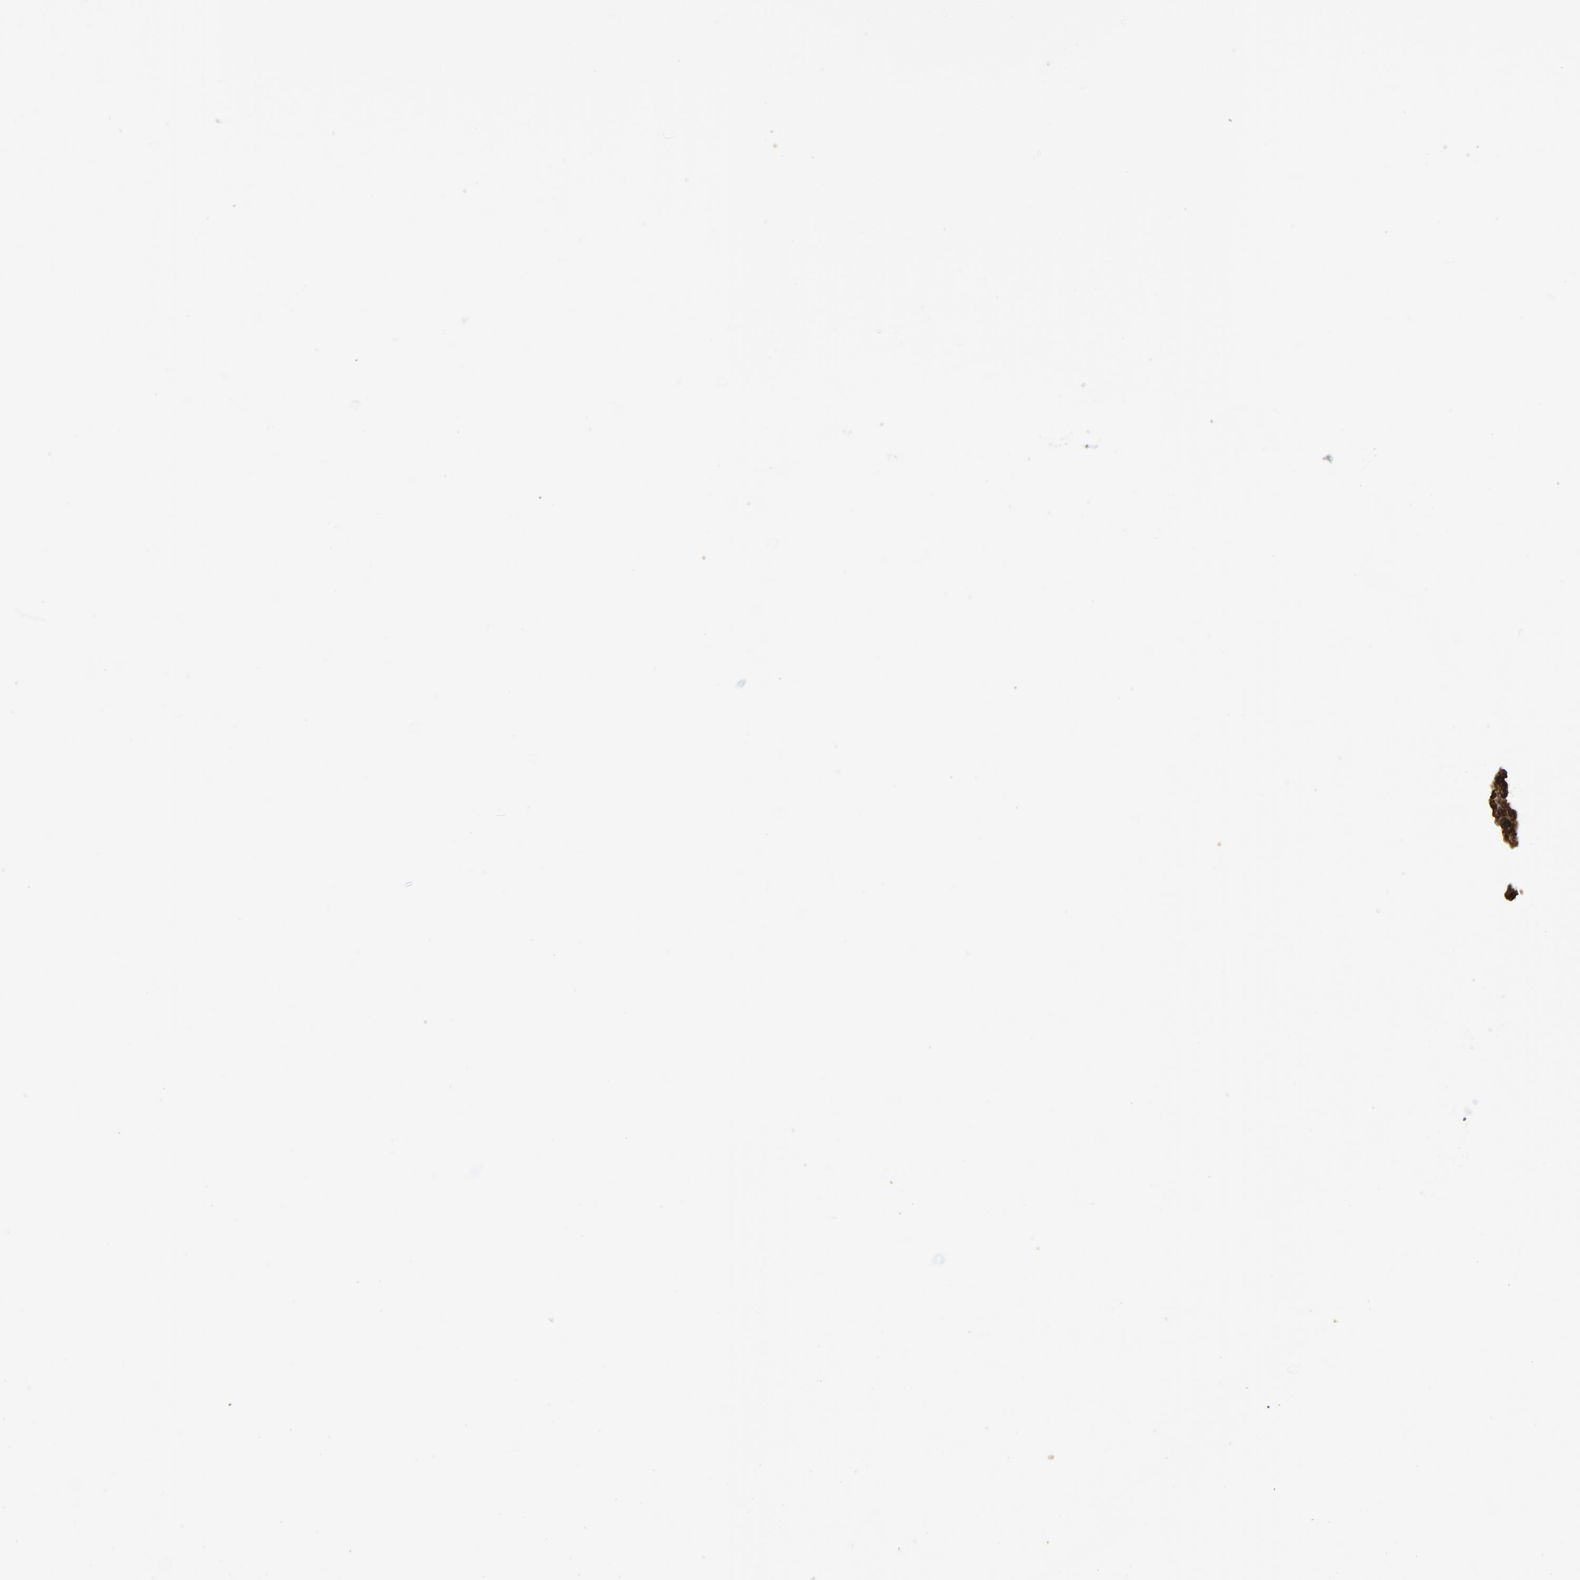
{"staining": {"intensity": "weak", "quantity": "25%-75%", "location": "cytoplasmic/membranous,nuclear"}, "tissue": "lymph node", "cell_type": "Germinal center cells", "image_type": "normal", "snomed": [{"axis": "morphology", "description": "Normal tissue, NOS"}, {"axis": "morphology", "description": "Squamous cell carcinoma, metastatic, NOS"}, {"axis": "topography", "description": "Lymph node"}], "caption": "Brown immunohistochemical staining in unremarkable human lymph node demonstrates weak cytoplasmic/membranous,nuclear expression in approximately 25%-75% of germinal center cells. Using DAB (3,3'-diaminobenzidine) (brown) and hematoxylin (blue) stains, captured at high magnification using brightfield microscopy.", "gene": "UBE2D1", "patient": {"sex": "female", "age": 53}}